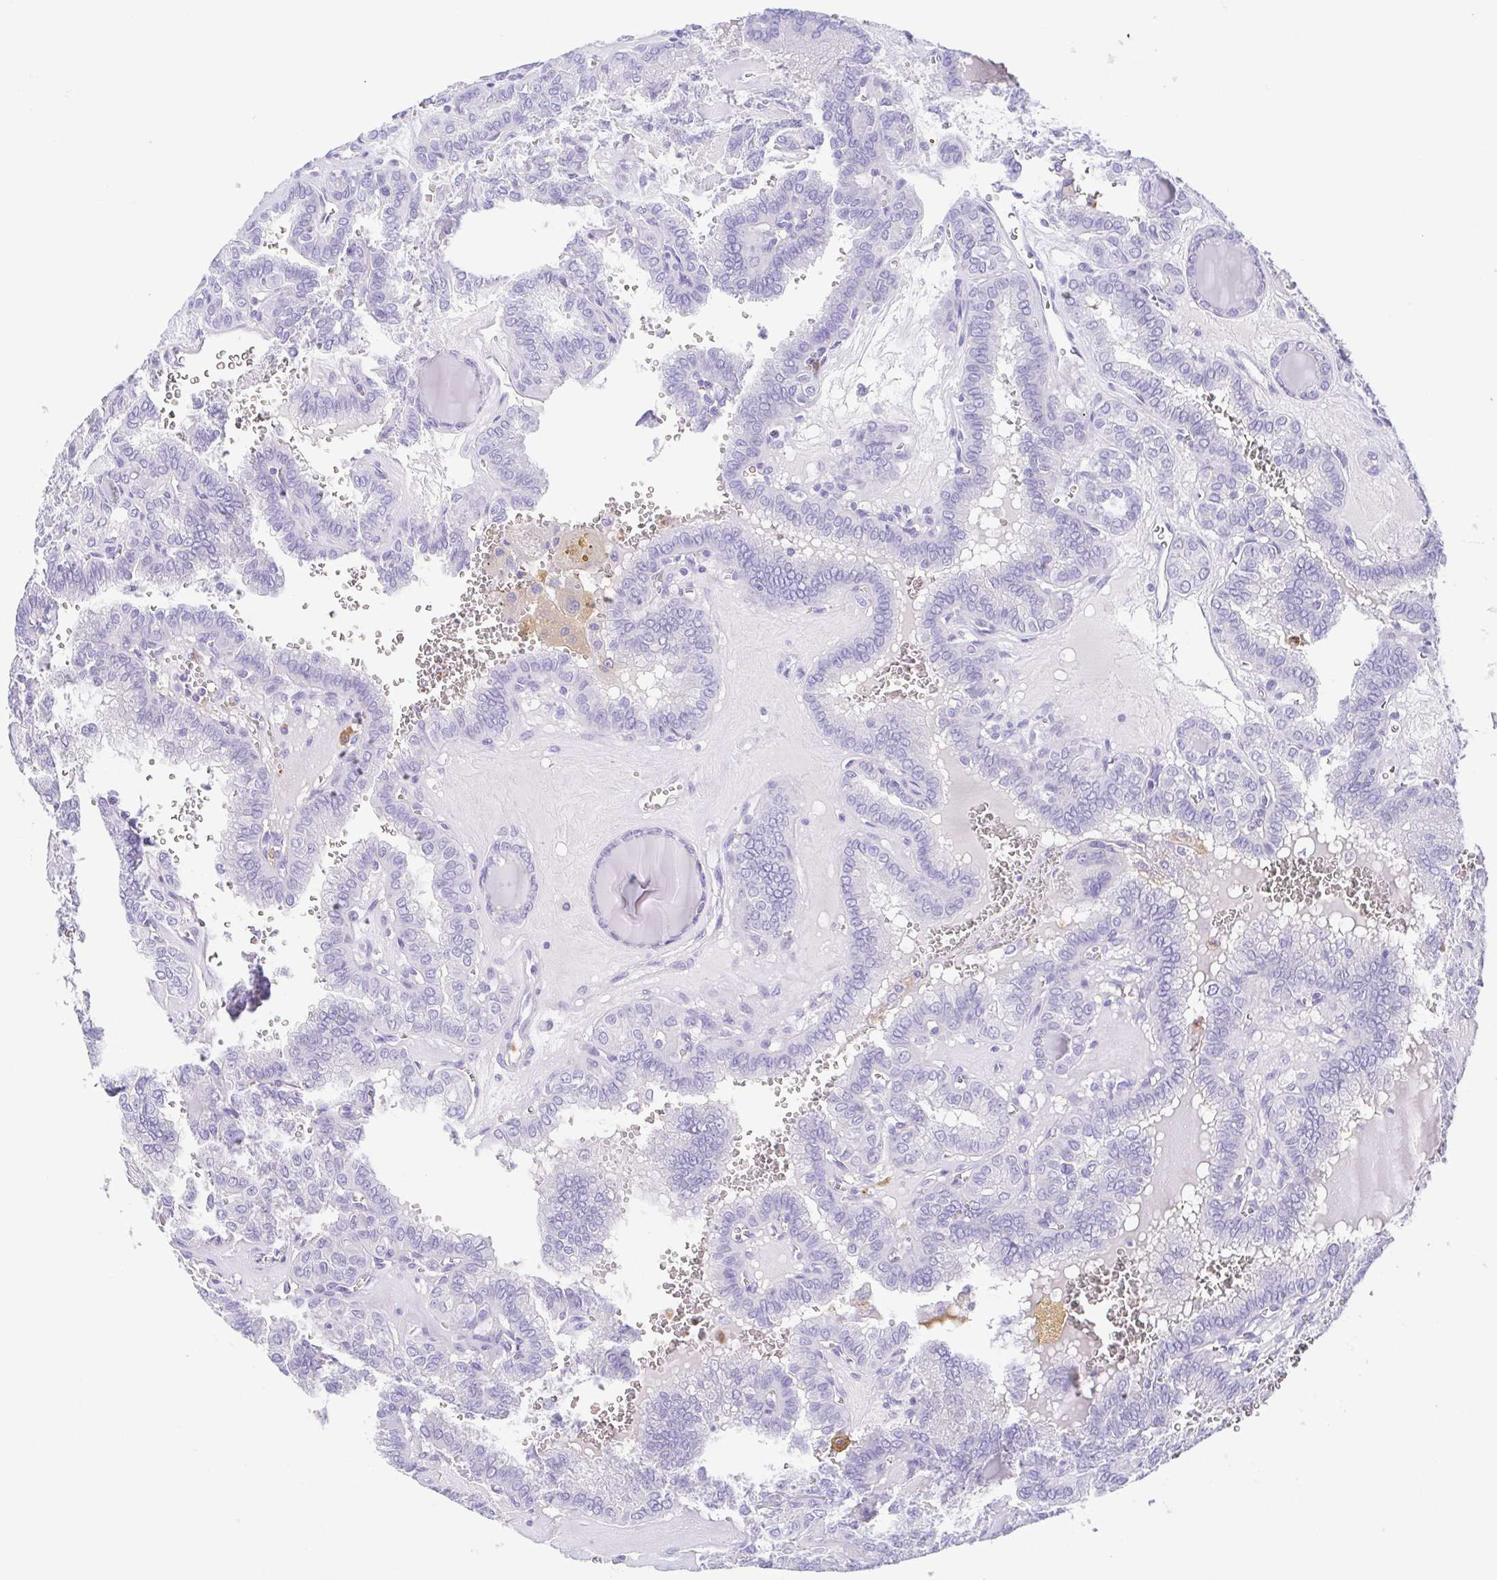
{"staining": {"intensity": "negative", "quantity": "none", "location": "none"}, "tissue": "thyroid cancer", "cell_type": "Tumor cells", "image_type": "cancer", "snomed": [{"axis": "morphology", "description": "Papillary adenocarcinoma, NOS"}, {"axis": "topography", "description": "Thyroid gland"}], "caption": "High power microscopy micrograph of an immunohistochemistry histopathology image of thyroid cancer (papillary adenocarcinoma), revealing no significant positivity in tumor cells.", "gene": "ARPP21", "patient": {"sex": "female", "age": 41}}